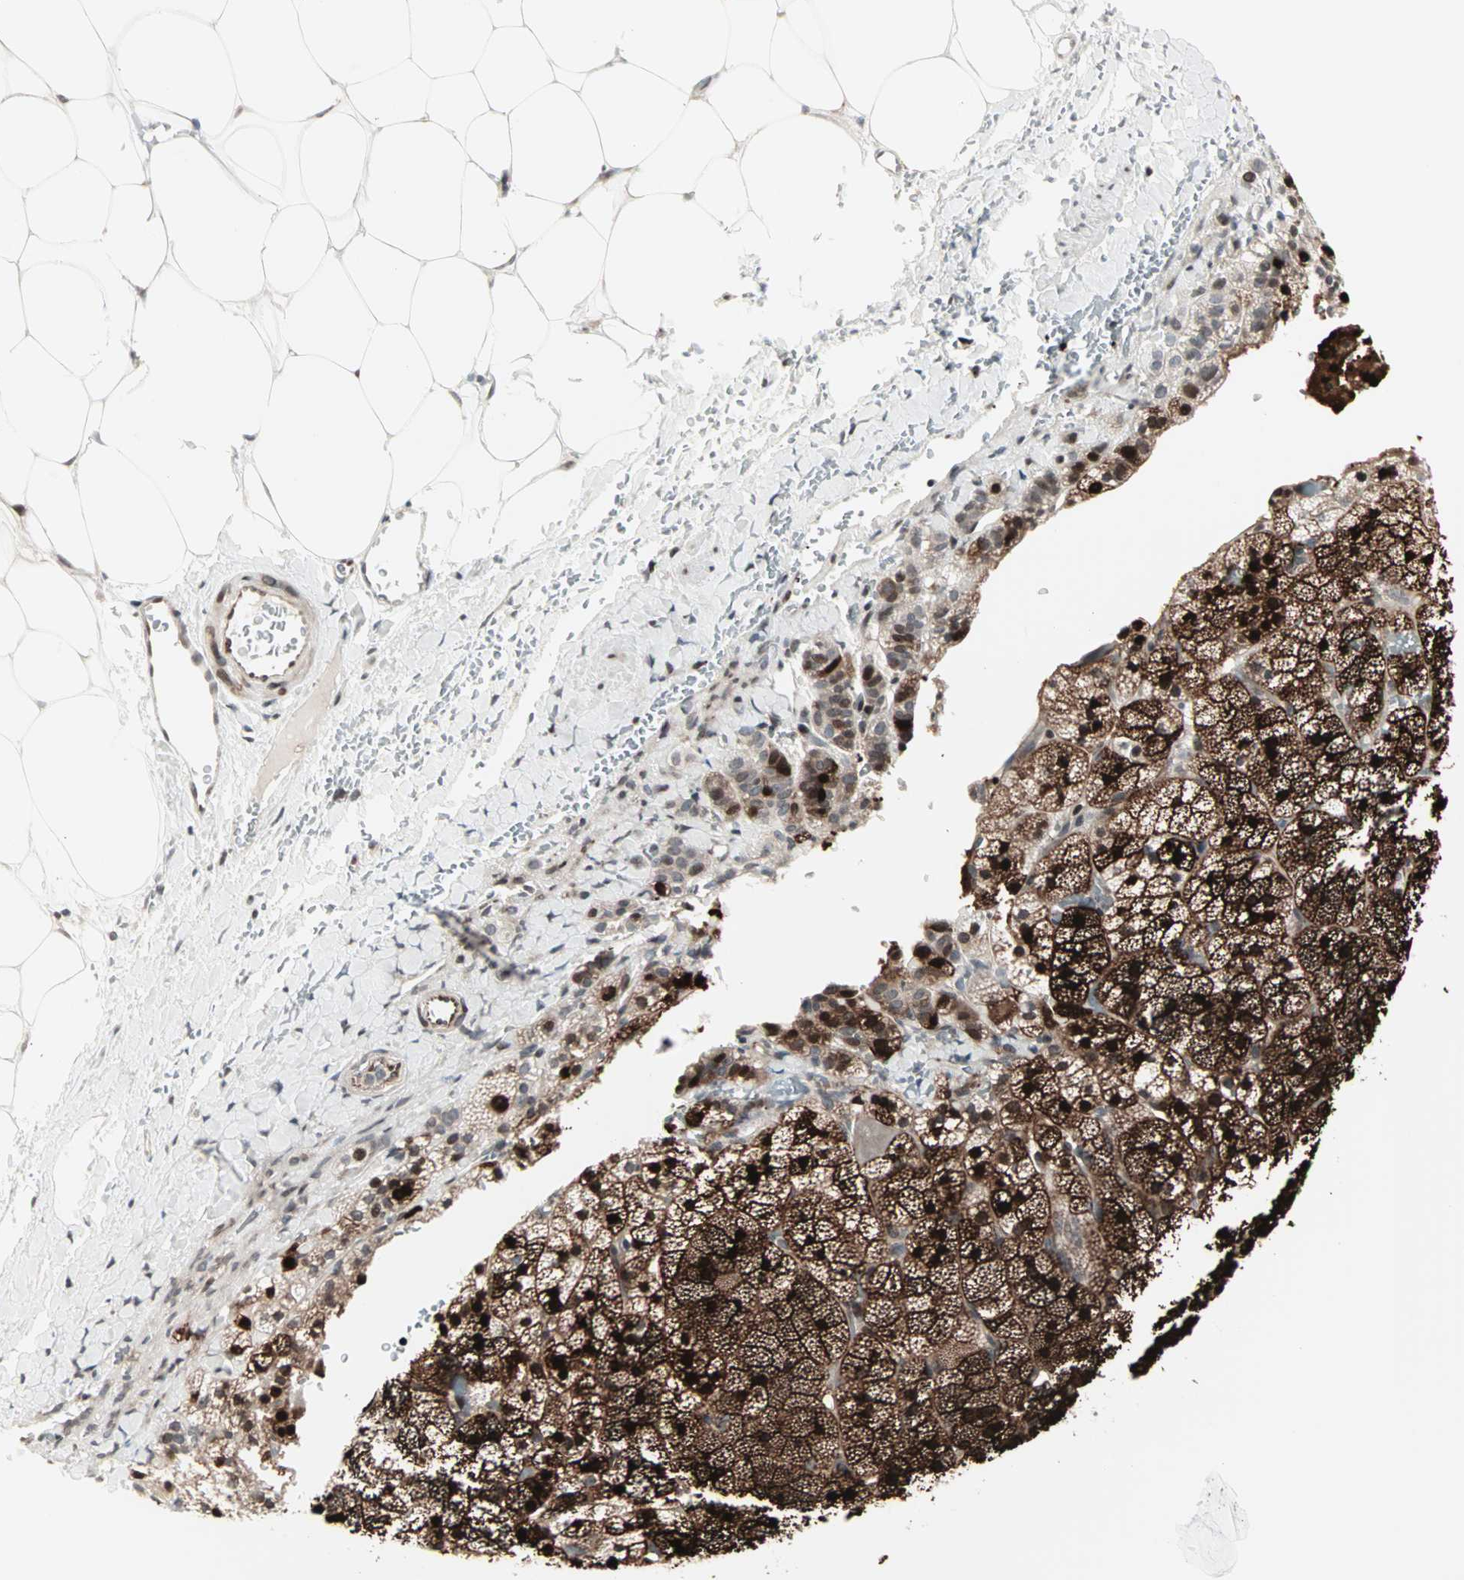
{"staining": {"intensity": "strong", "quantity": "25%-75%", "location": "cytoplasmic/membranous,nuclear"}, "tissue": "adrenal gland", "cell_type": "Glandular cells", "image_type": "normal", "snomed": [{"axis": "morphology", "description": "Normal tissue, NOS"}, {"axis": "topography", "description": "Adrenal gland"}], "caption": "Adrenal gland stained with DAB (3,3'-diaminobenzidine) immunohistochemistry (IHC) displays high levels of strong cytoplasmic/membranous,nuclear positivity in about 25%-75% of glandular cells. The staining is performed using DAB brown chromogen to label protein expression. The nuclei are counter-stained blue using hematoxylin.", "gene": "CBLC", "patient": {"sex": "male", "age": 35}}